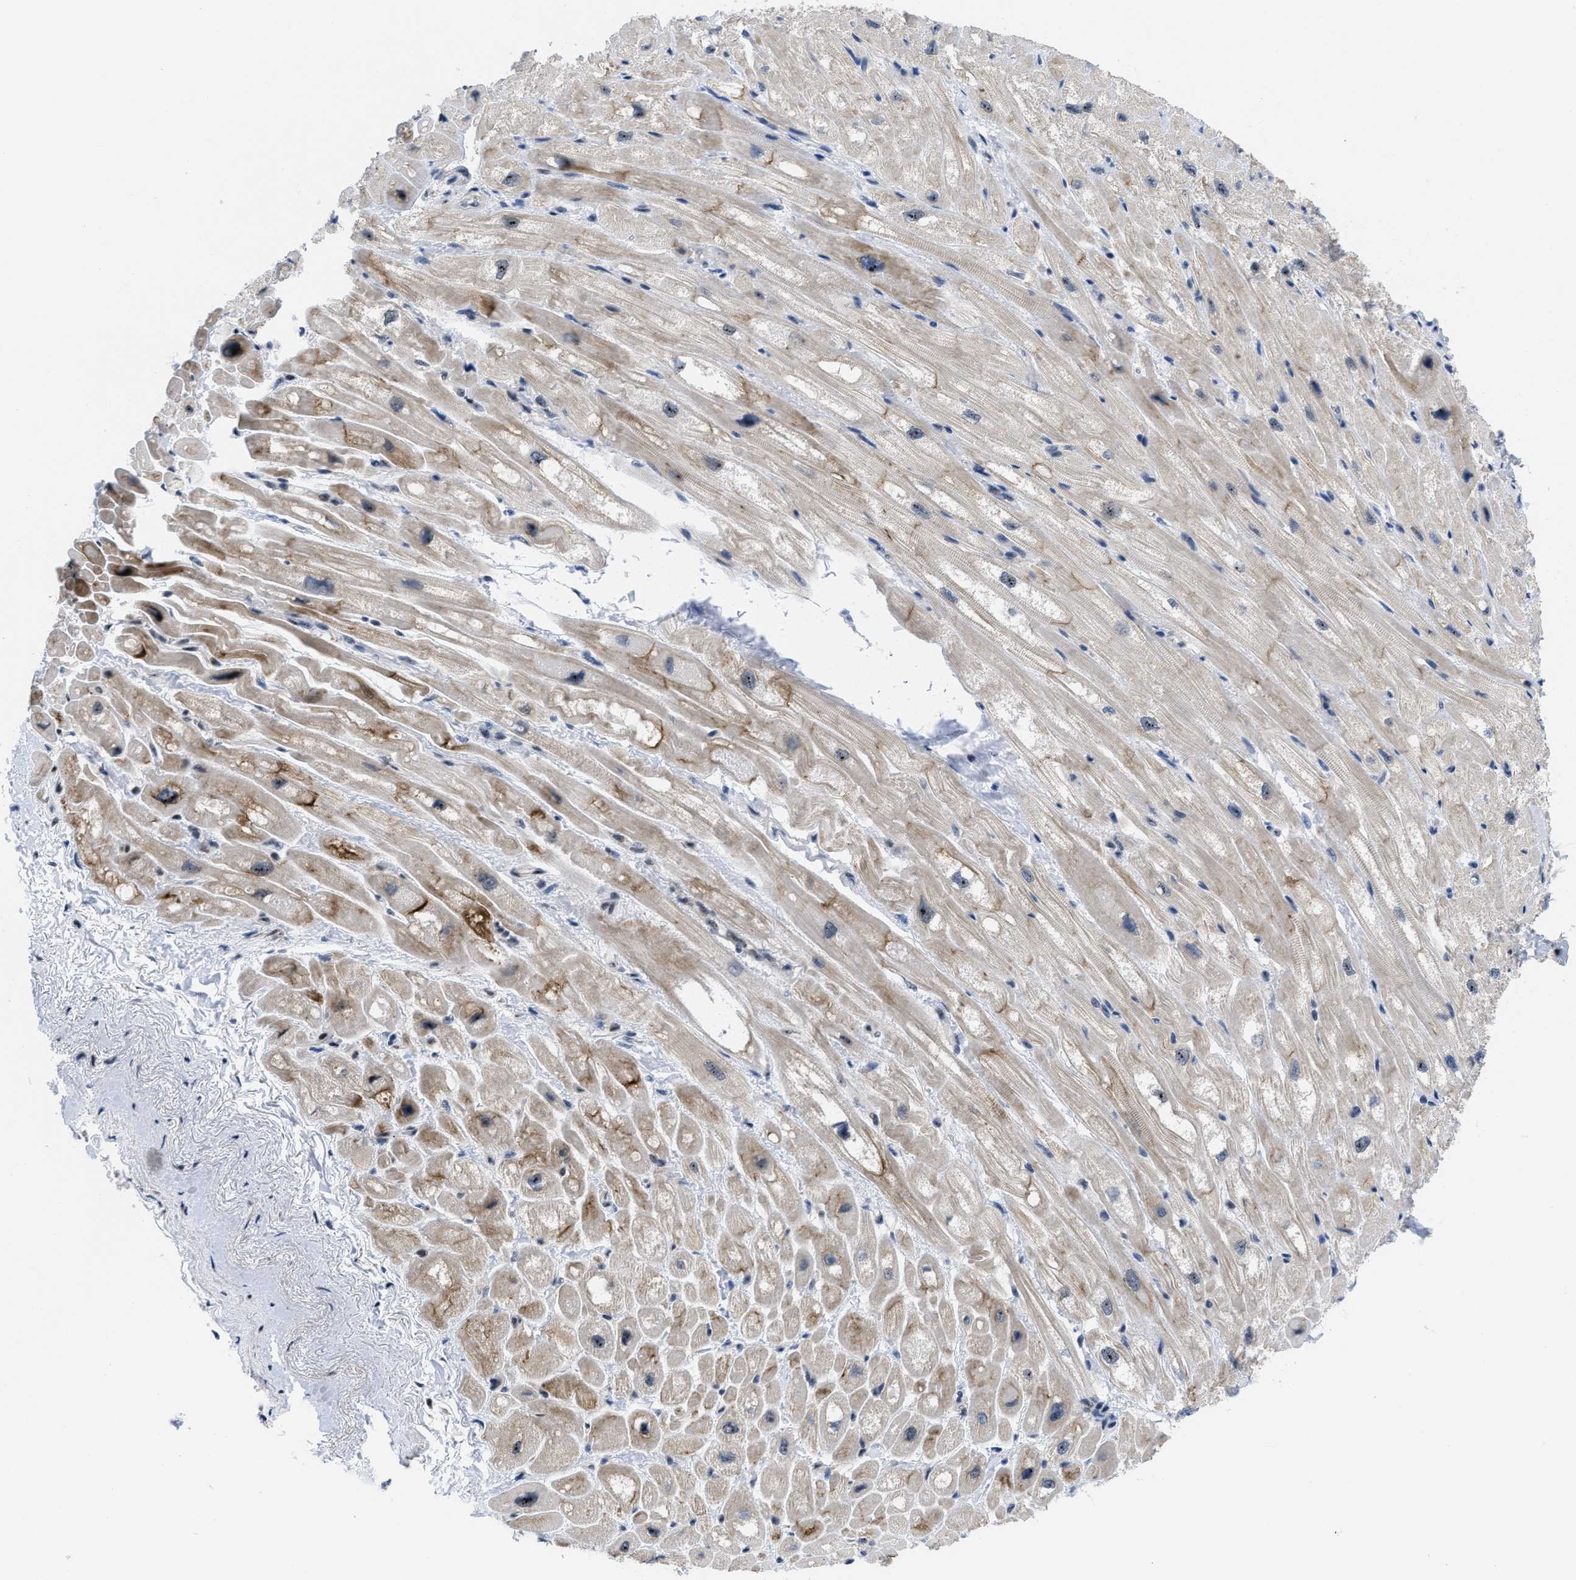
{"staining": {"intensity": "moderate", "quantity": "25%-75%", "location": "cytoplasmic/membranous"}, "tissue": "heart muscle", "cell_type": "Cardiomyocytes", "image_type": "normal", "snomed": [{"axis": "morphology", "description": "Normal tissue, NOS"}, {"axis": "topography", "description": "Heart"}], "caption": "Cardiomyocytes display medium levels of moderate cytoplasmic/membranous staining in approximately 25%-75% of cells in normal heart muscle.", "gene": "NOP58", "patient": {"sex": "male", "age": 49}}